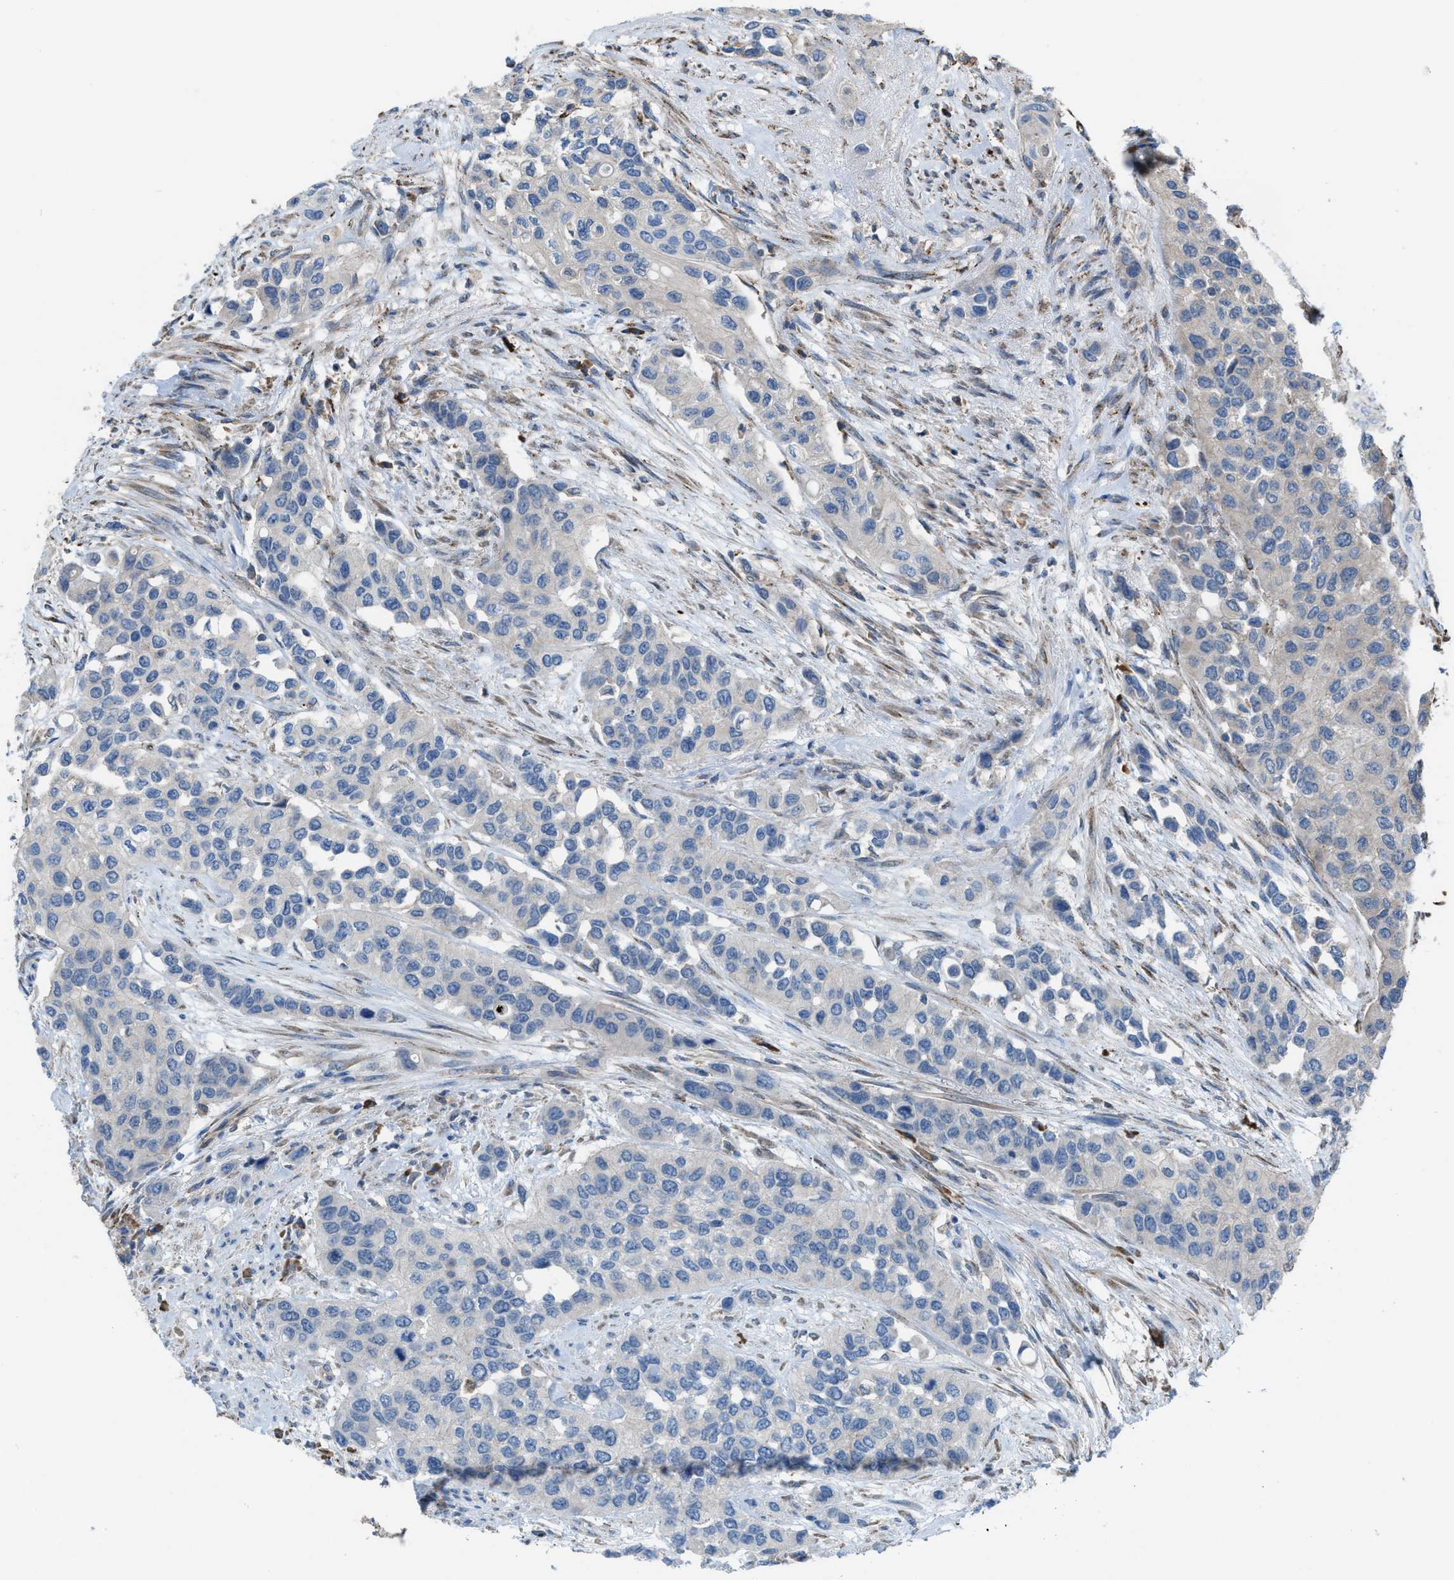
{"staining": {"intensity": "negative", "quantity": "none", "location": "none"}, "tissue": "urothelial cancer", "cell_type": "Tumor cells", "image_type": "cancer", "snomed": [{"axis": "morphology", "description": "Urothelial carcinoma, High grade"}, {"axis": "topography", "description": "Urinary bladder"}], "caption": "Immunohistochemistry (IHC) micrograph of neoplastic tissue: high-grade urothelial carcinoma stained with DAB (3,3'-diaminobenzidine) demonstrates no significant protein positivity in tumor cells. The staining was performed using DAB to visualize the protein expression in brown, while the nuclei were stained in blue with hematoxylin (Magnification: 20x).", "gene": "PLAA", "patient": {"sex": "female", "age": 56}}